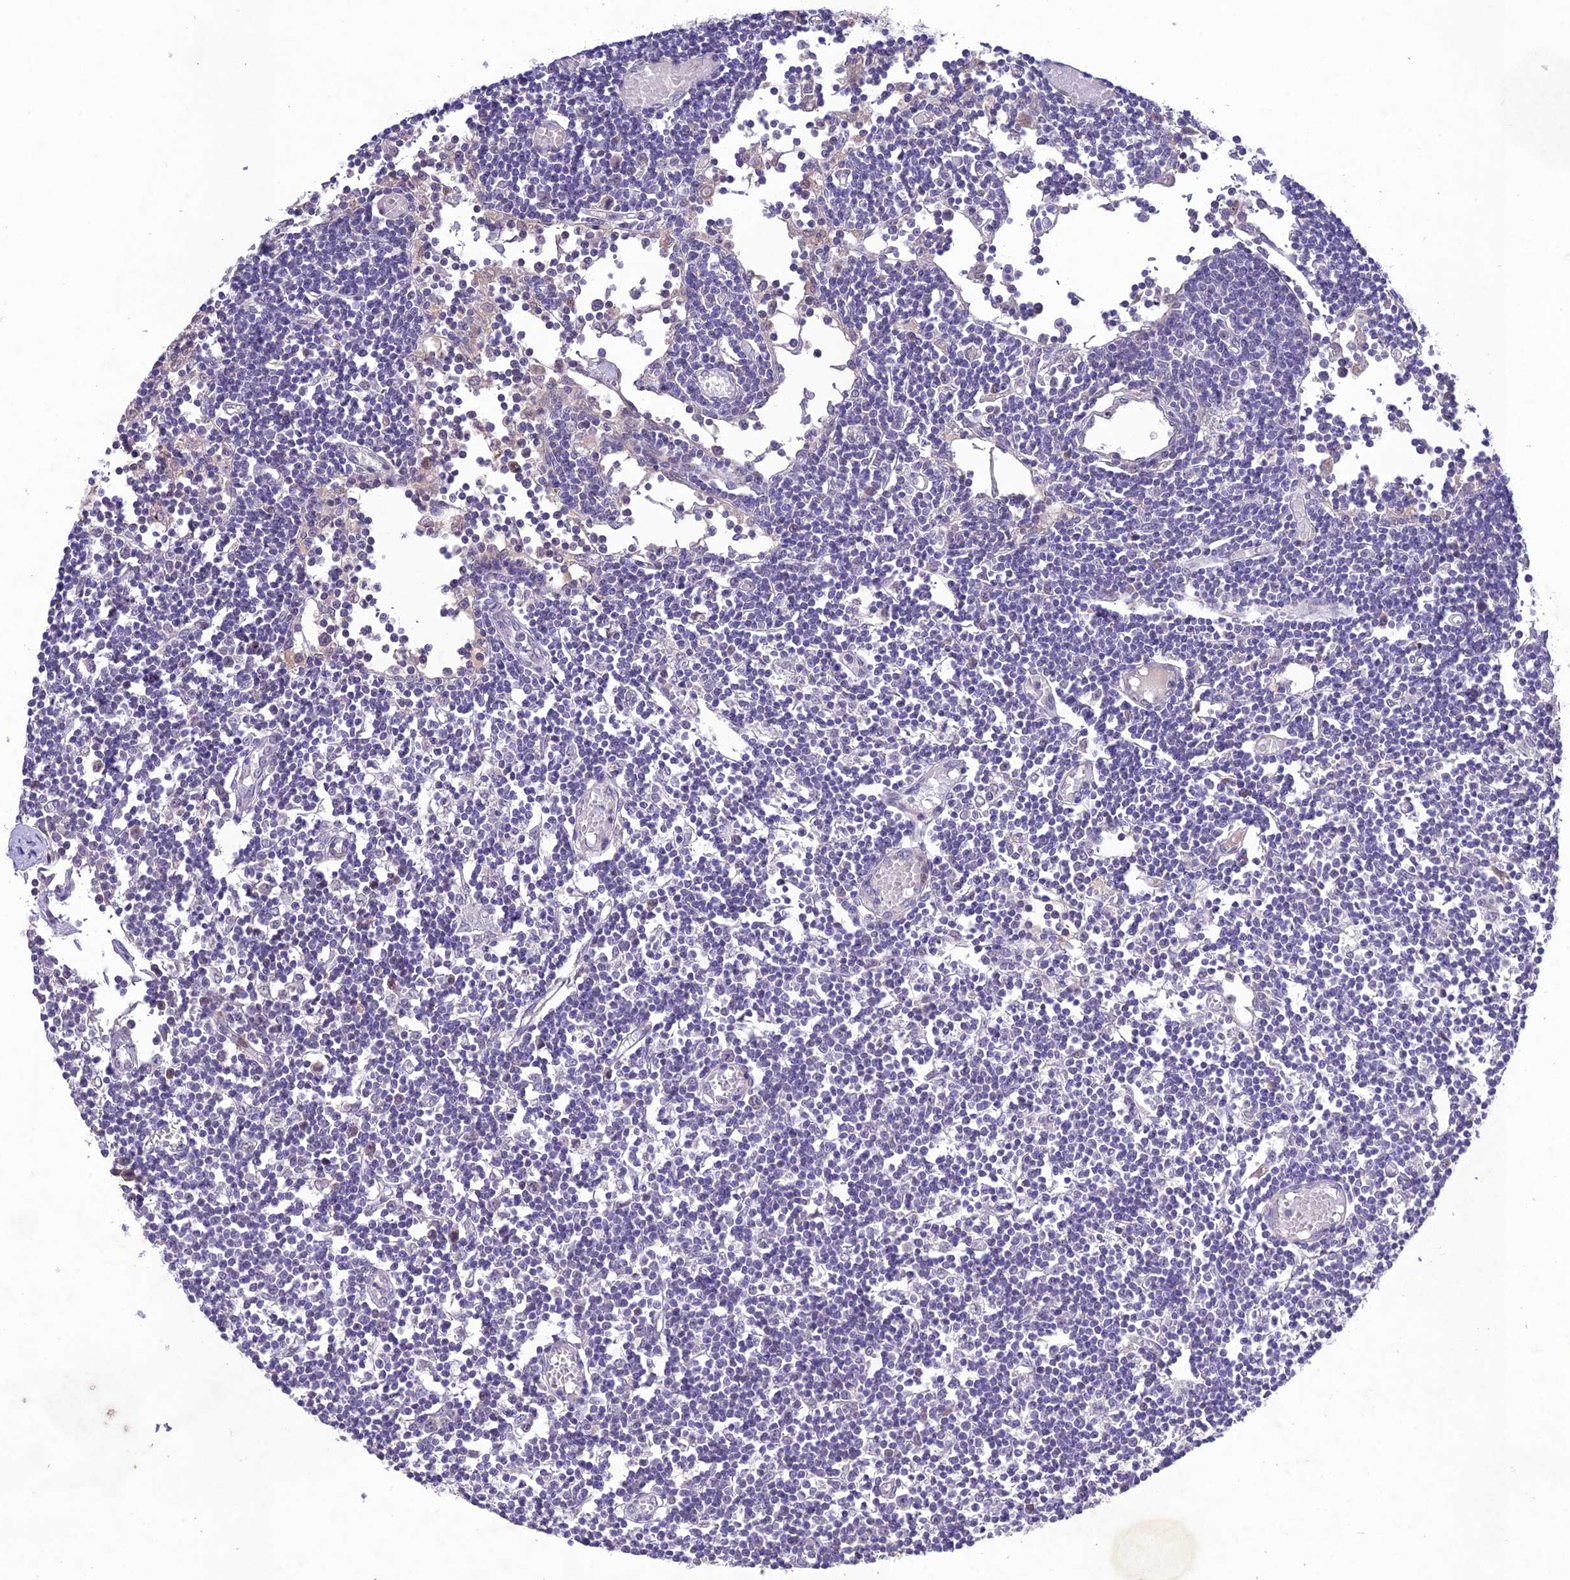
{"staining": {"intensity": "negative", "quantity": "none", "location": "none"}, "tissue": "lymph node", "cell_type": "Germinal center cells", "image_type": "normal", "snomed": [{"axis": "morphology", "description": "Normal tissue, NOS"}, {"axis": "topography", "description": "Lymph node"}], "caption": "Immunohistochemical staining of unremarkable lymph node shows no significant staining in germinal center cells.", "gene": "ANKRD52", "patient": {"sex": "female", "age": 11}}